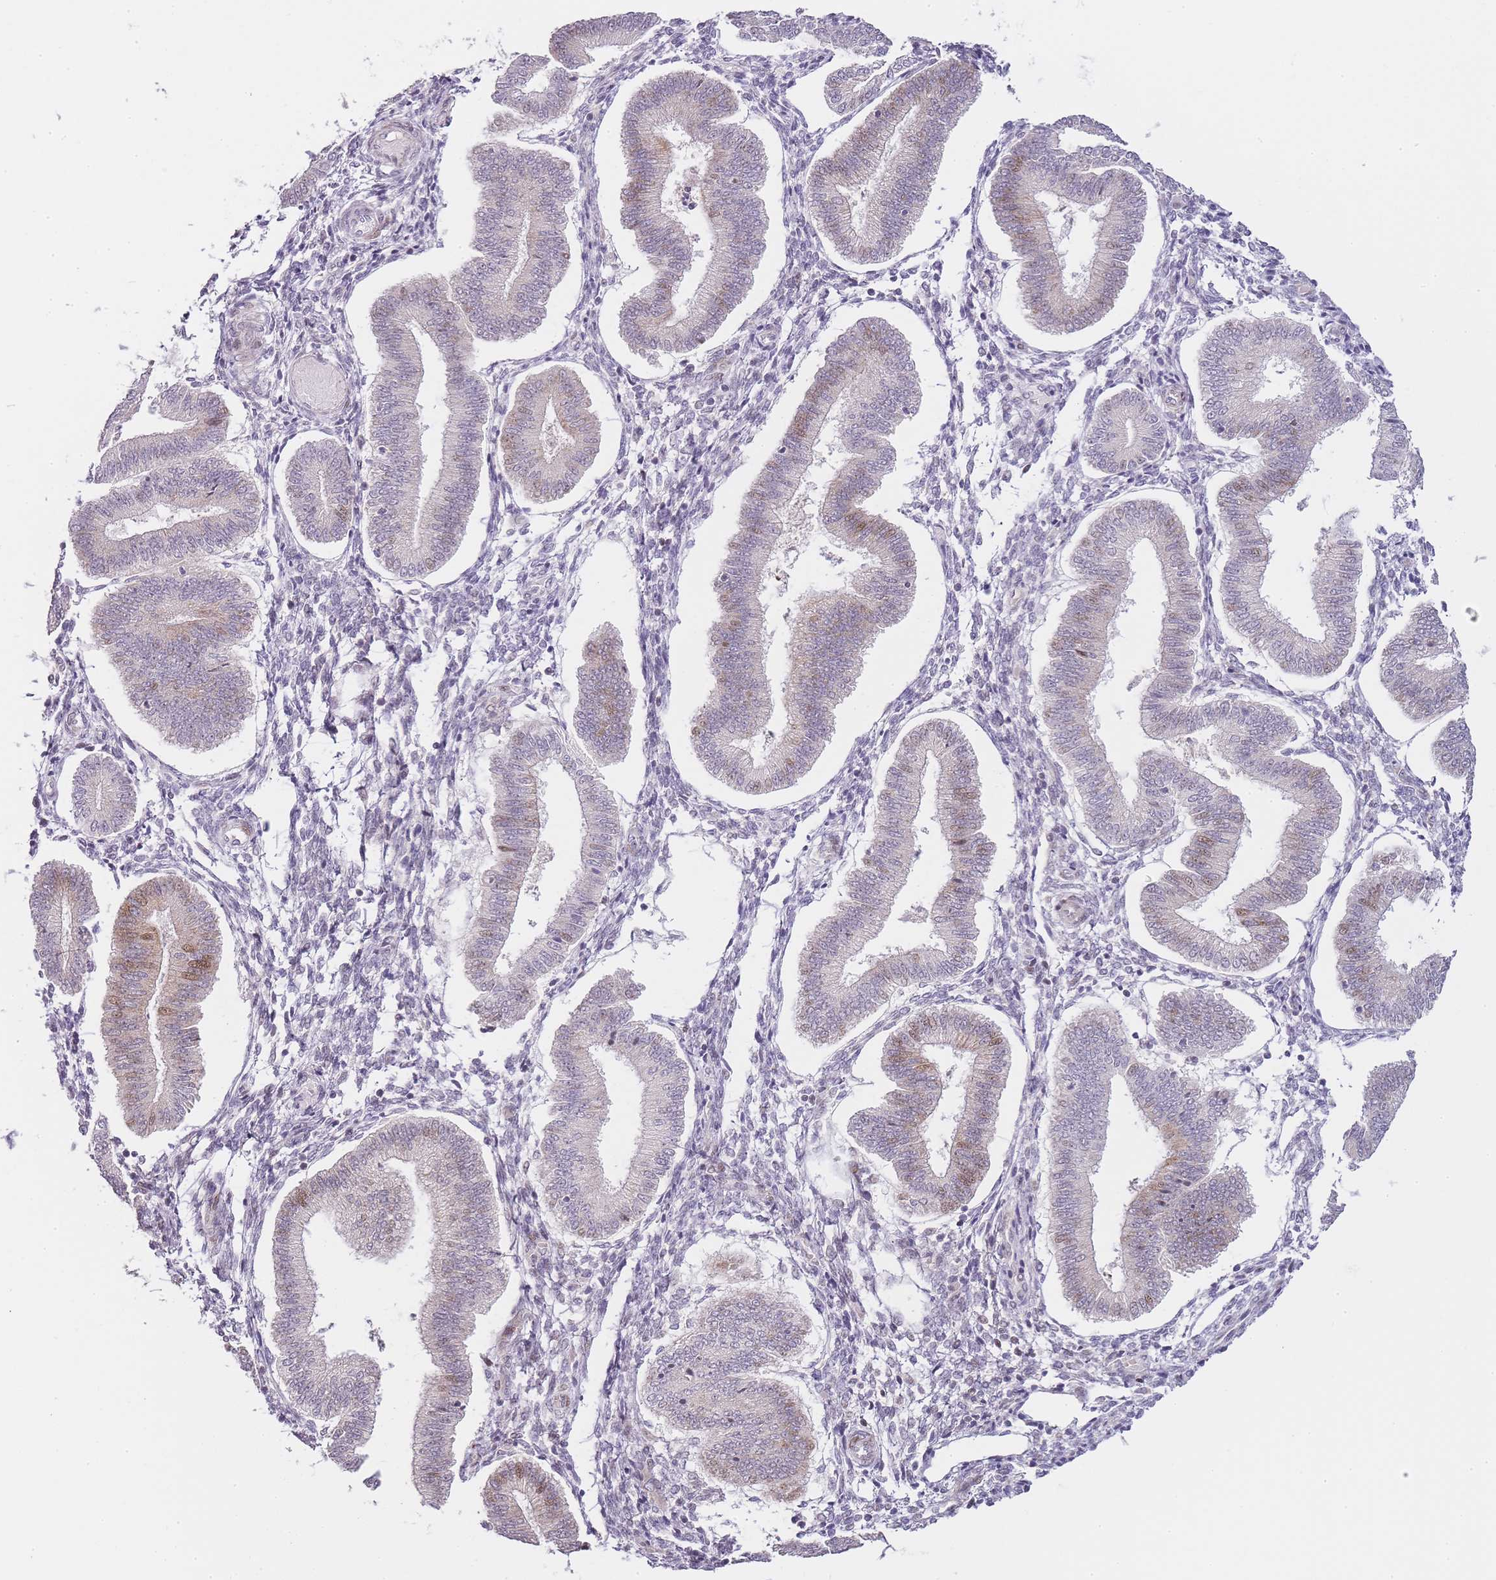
{"staining": {"intensity": "negative", "quantity": "none", "location": "none"}, "tissue": "endometrium", "cell_type": "Cells in endometrial stroma", "image_type": "normal", "snomed": [{"axis": "morphology", "description": "Normal tissue, NOS"}, {"axis": "topography", "description": "Endometrium"}], "caption": "High magnification brightfield microscopy of benign endometrium stained with DAB (3,3'-diaminobenzidine) (brown) and counterstained with hematoxylin (blue): cells in endometrial stroma show no significant staining.", "gene": "OGG1", "patient": {"sex": "female", "age": 39}}